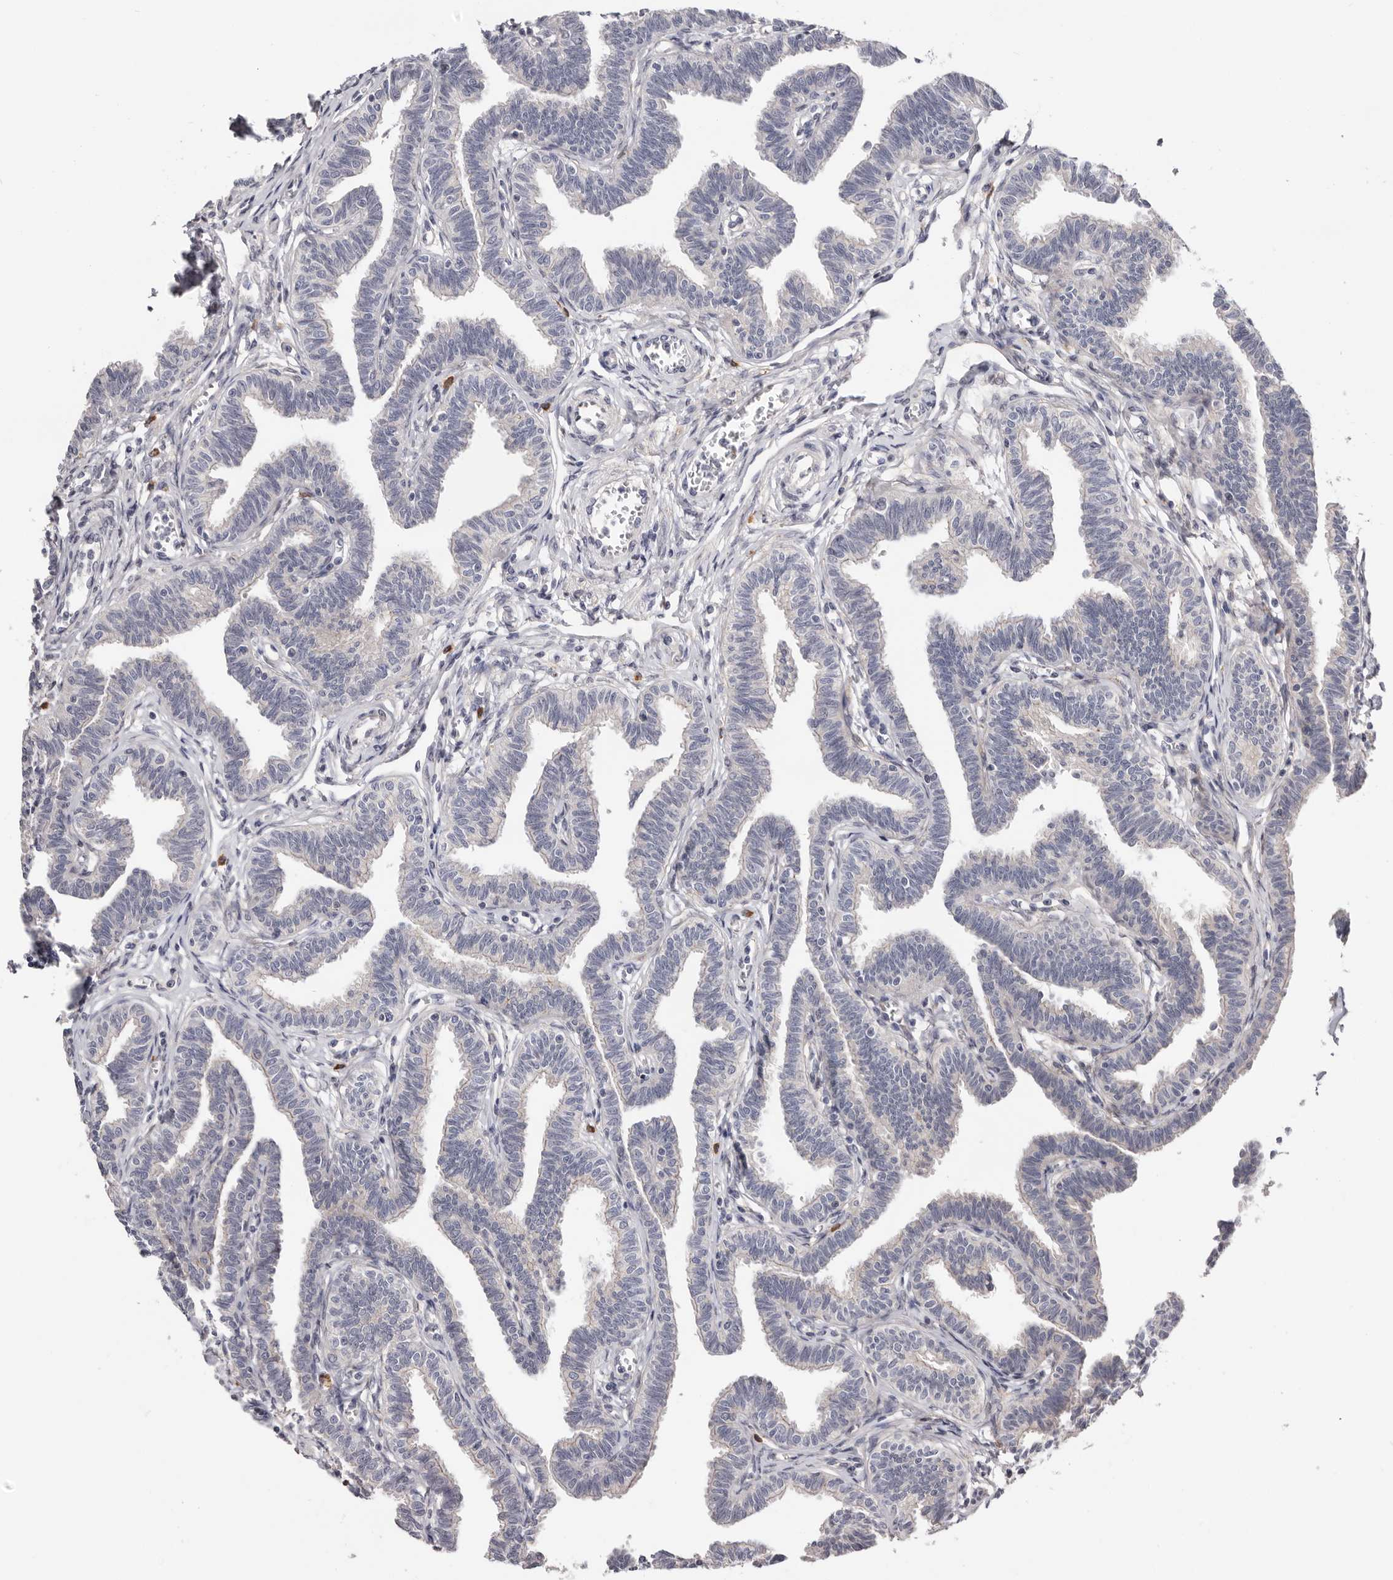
{"staining": {"intensity": "negative", "quantity": "none", "location": "none"}, "tissue": "fallopian tube", "cell_type": "Glandular cells", "image_type": "normal", "snomed": [{"axis": "morphology", "description": "Normal tissue, NOS"}, {"axis": "topography", "description": "Fallopian tube"}, {"axis": "topography", "description": "Ovary"}], "caption": "Fallopian tube stained for a protein using IHC demonstrates no staining glandular cells.", "gene": "USH1C", "patient": {"sex": "female", "age": 23}}